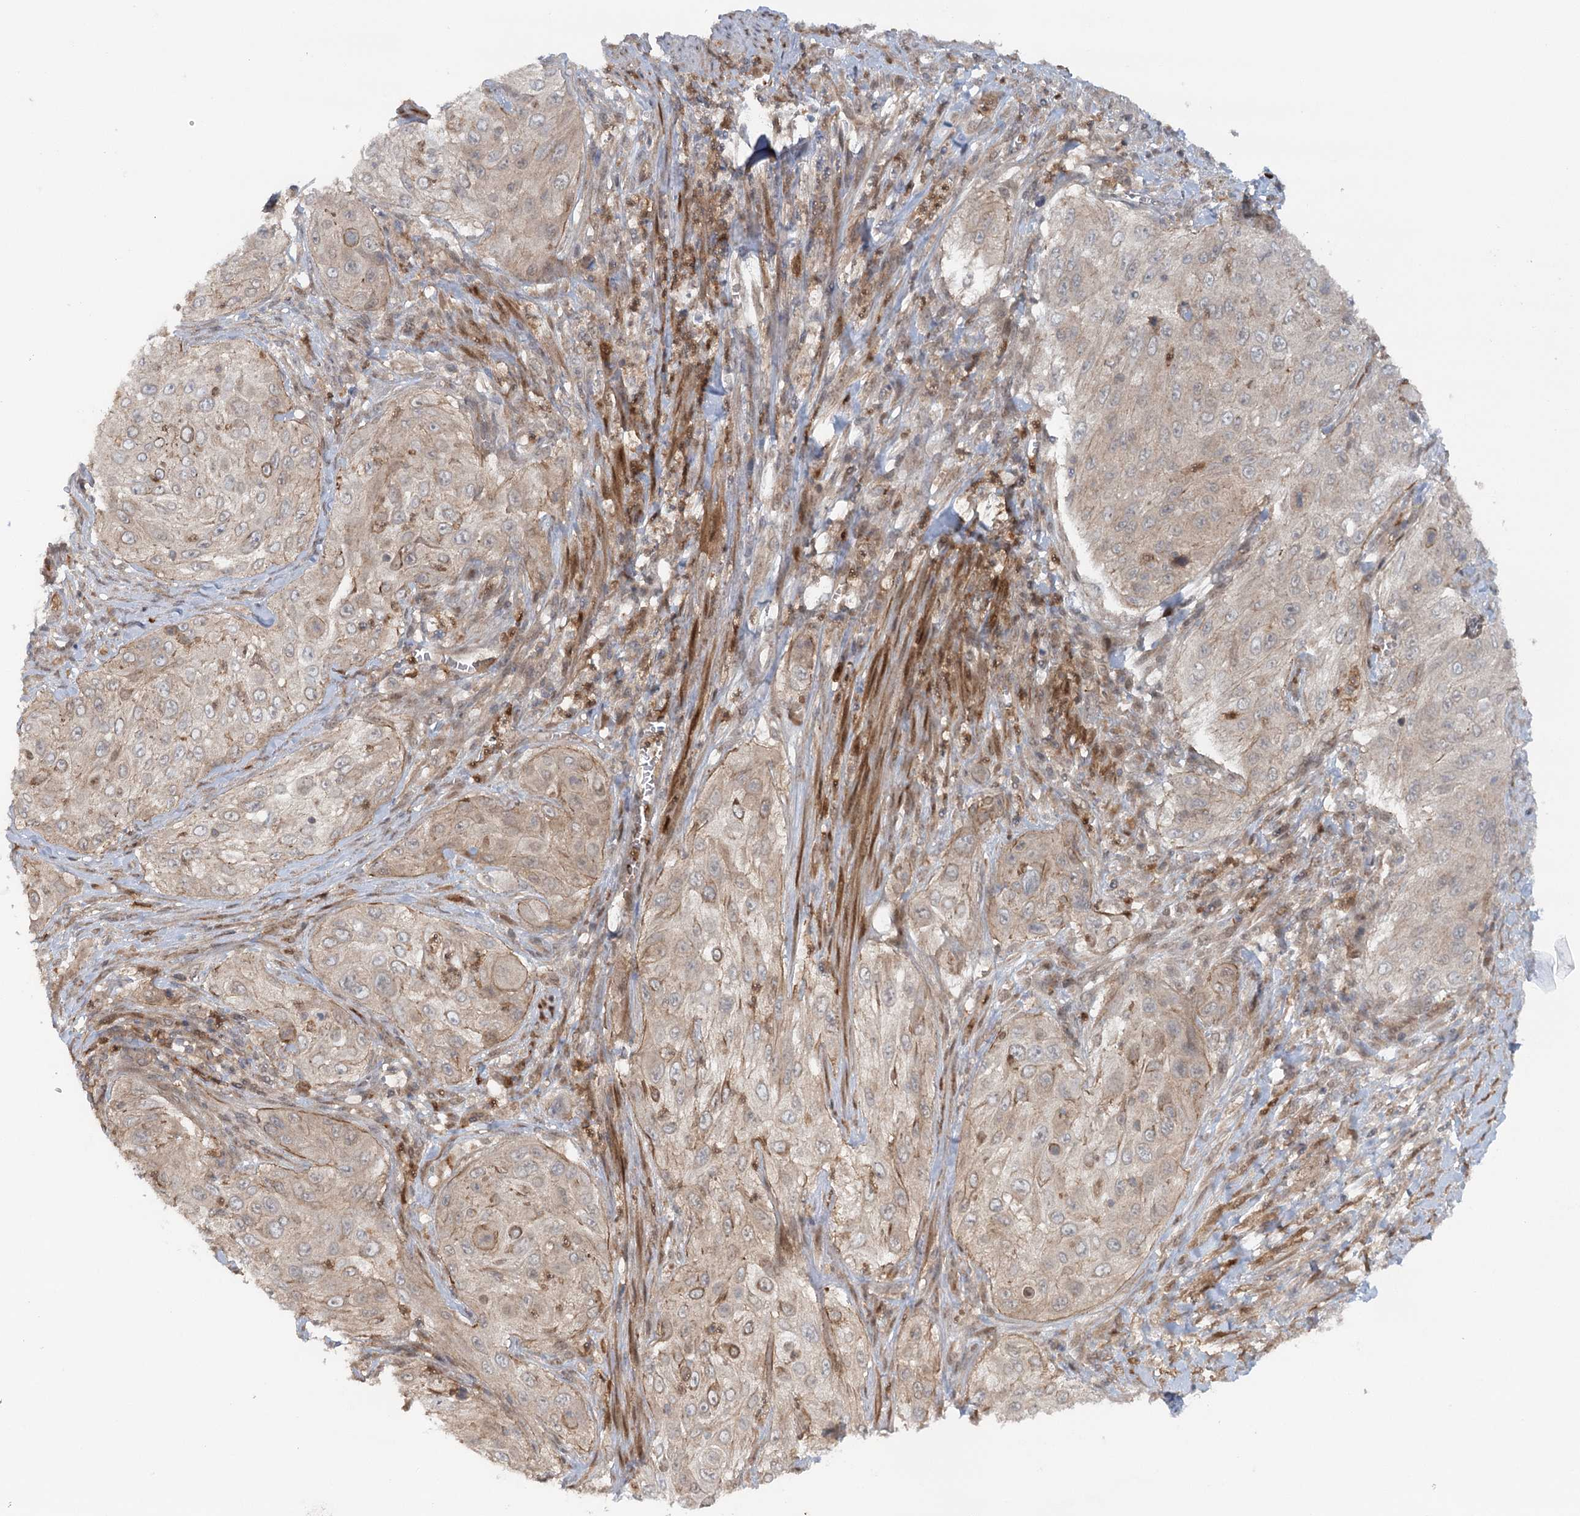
{"staining": {"intensity": "moderate", "quantity": "<25%", "location": "cytoplasmic/membranous"}, "tissue": "cervical cancer", "cell_type": "Tumor cells", "image_type": "cancer", "snomed": [{"axis": "morphology", "description": "Squamous cell carcinoma, NOS"}, {"axis": "topography", "description": "Cervix"}], "caption": "DAB (3,3'-diaminobenzidine) immunohistochemical staining of human cervical cancer (squamous cell carcinoma) exhibits moderate cytoplasmic/membranous protein positivity in about <25% of tumor cells.", "gene": "GBE1", "patient": {"sex": "female", "age": 42}}